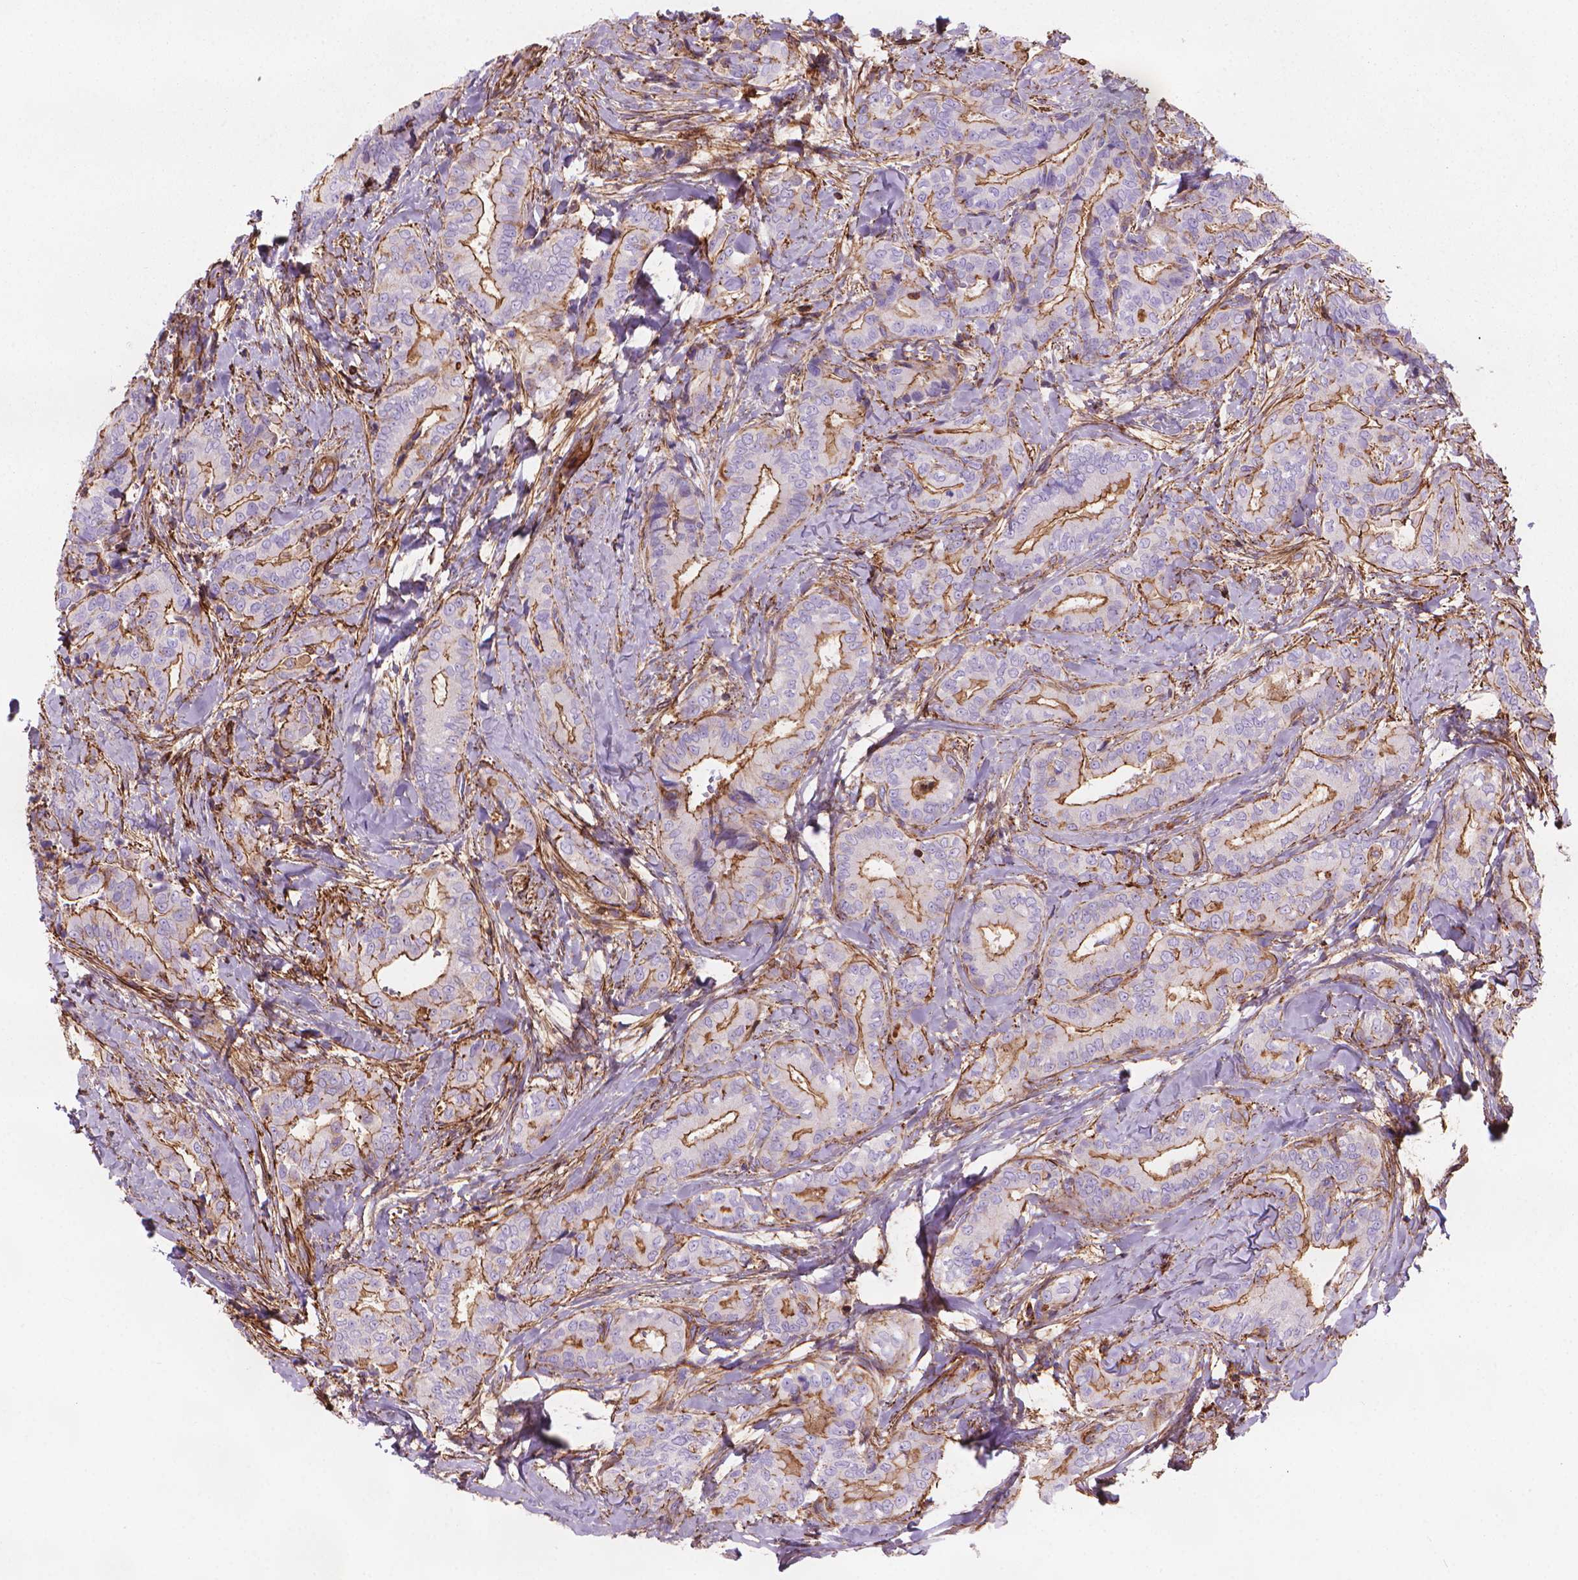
{"staining": {"intensity": "moderate", "quantity": "25%-75%", "location": "cytoplasmic/membranous"}, "tissue": "thyroid cancer", "cell_type": "Tumor cells", "image_type": "cancer", "snomed": [{"axis": "morphology", "description": "Papillary adenocarcinoma, NOS"}, {"axis": "topography", "description": "Thyroid gland"}], "caption": "The image demonstrates a brown stain indicating the presence of a protein in the cytoplasmic/membranous of tumor cells in thyroid cancer.", "gene": "PATJ", "patient": {"sex": "male", "age": 61}}